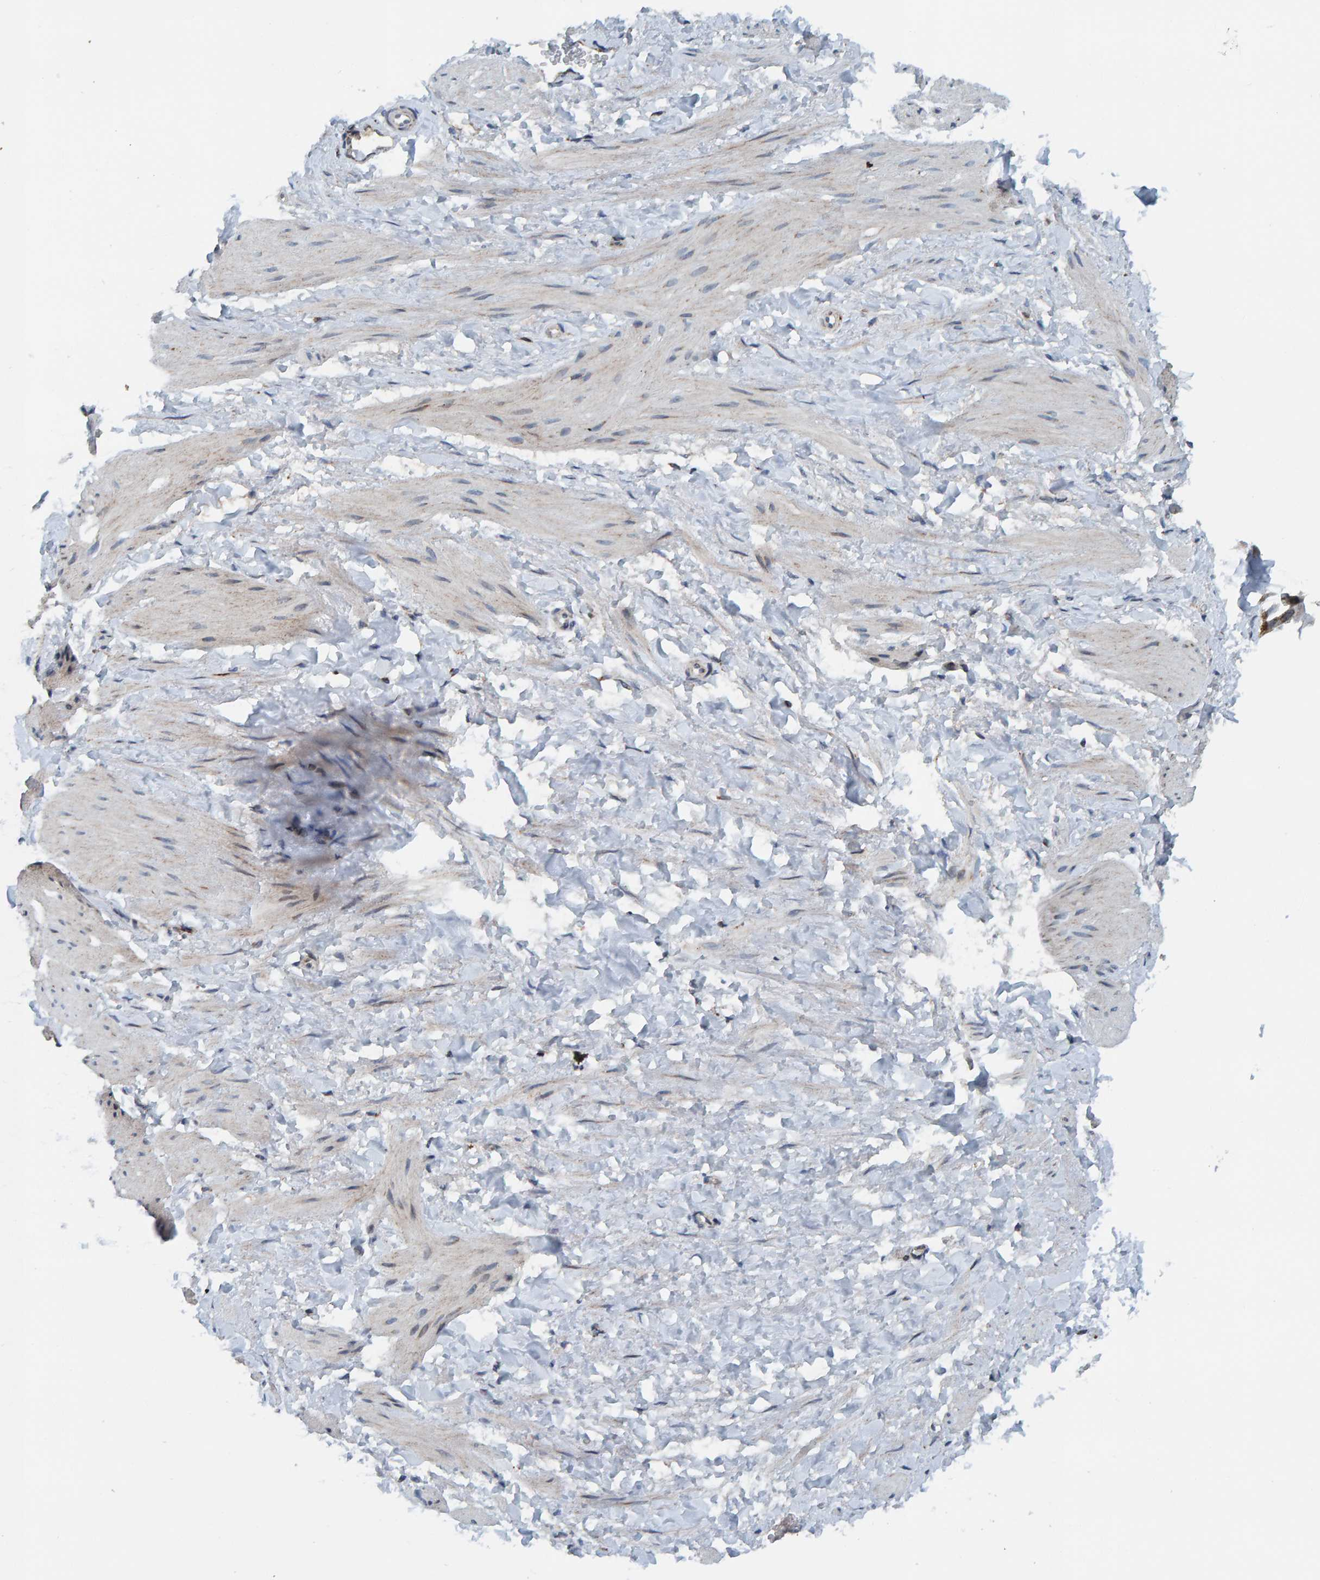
{"staining": {"intensity": "negative", "quantity": "none", "location": "none"}, "tissue": "smooth muscle", "cell_type": "Smooth muscle cells", "image_type": "normal", "snomed": [{"axis": "morphology", "description": "Normal tissue, NOS"}, {"axis": "topography", "description": "Smooth muscle"}], "caption": "There is no significant positivity in smooth muscle cells of smooth muscle. (DAB (3,3'-diaminobenzidine) immunohistochemistry, high magnification).", "gene": "ZNF48", "patient": {"sex": "male", "age": 16}}